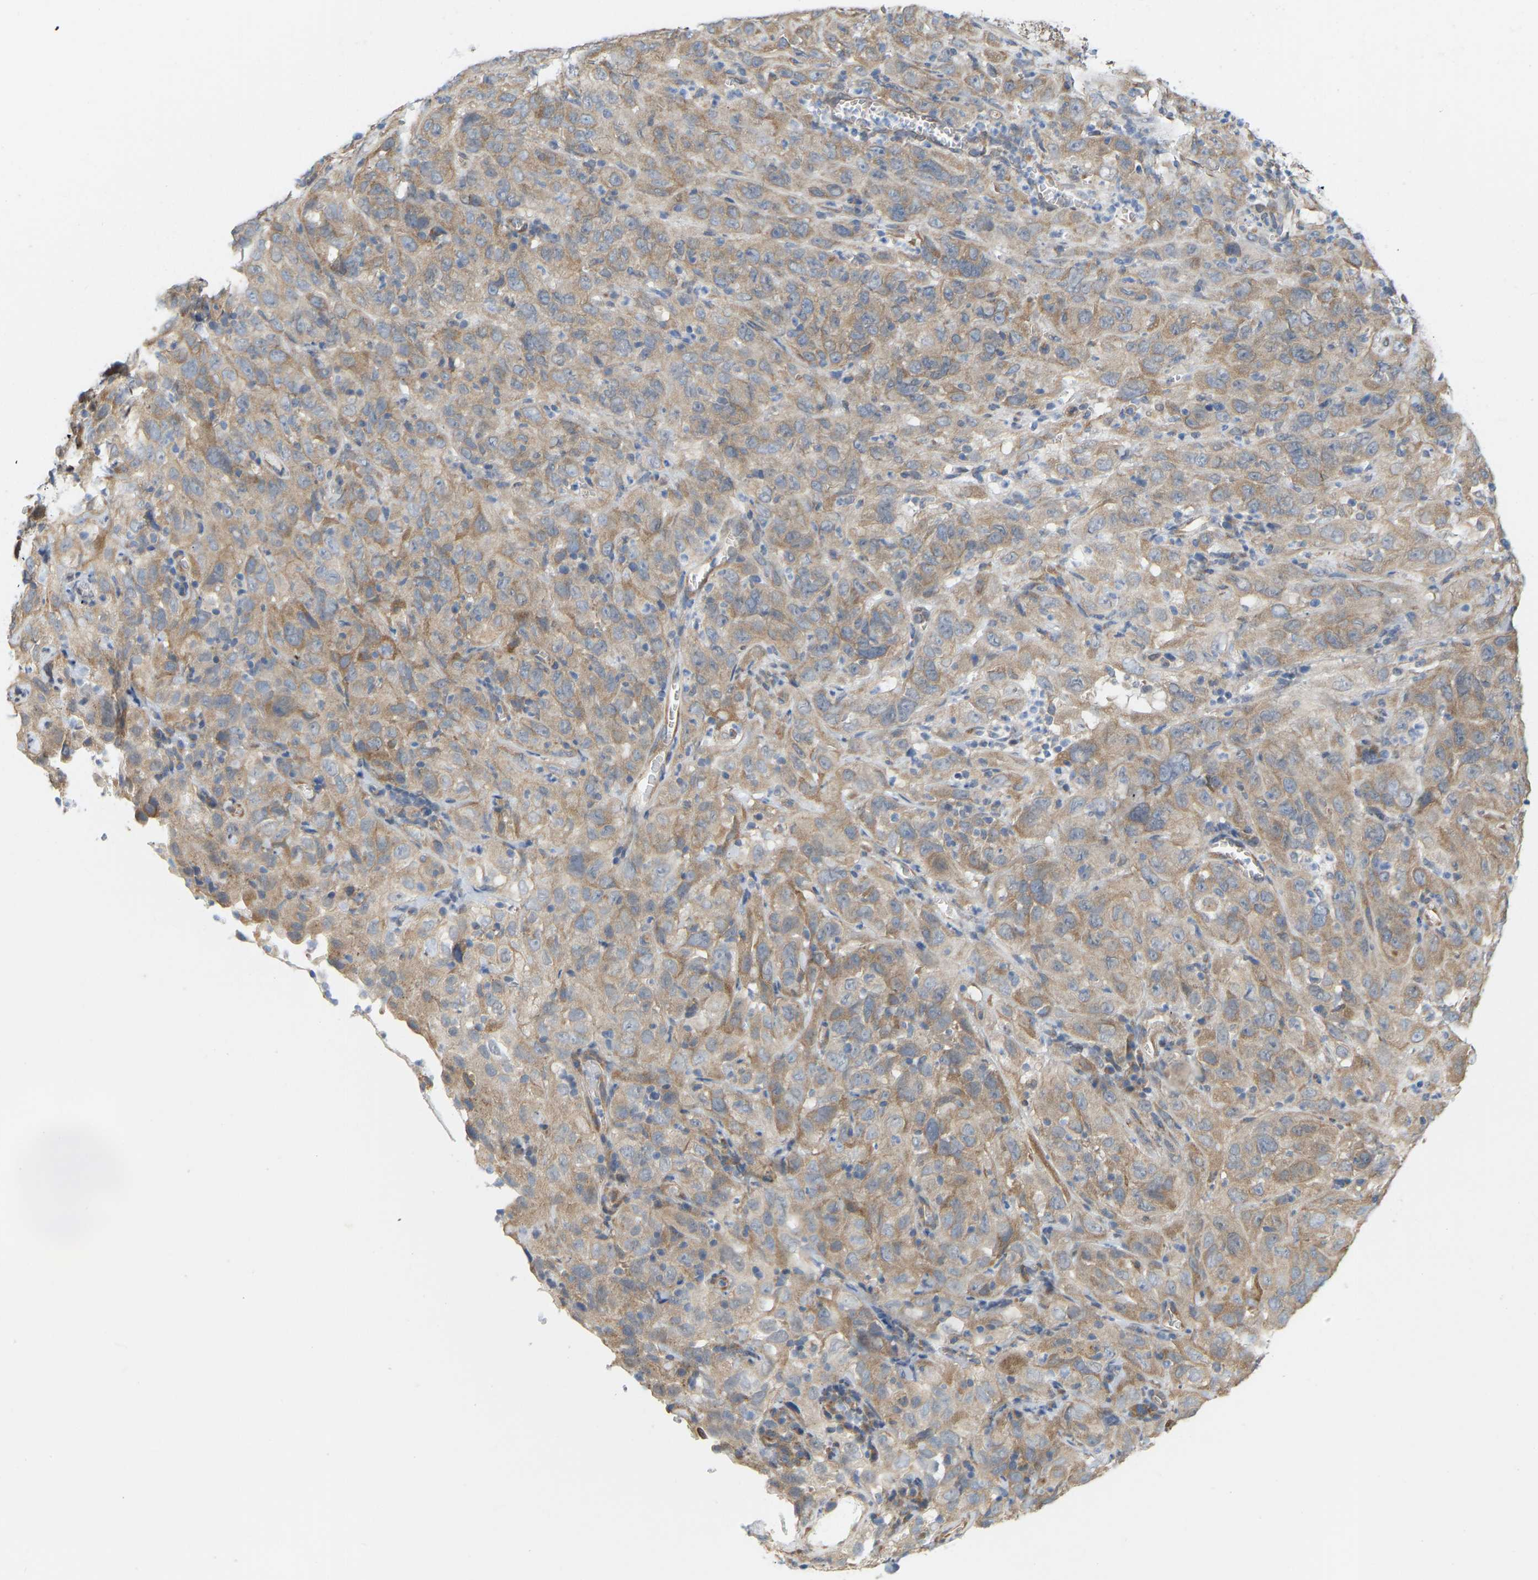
{"staining": {"intensity": "weak", "quantity": ">75%", "location": "cytoplasmic/membranous"}, "tissue": "cervical cancer", "cell_type": "Tumor cells", "image_type": "cancer", "snomed": [{"axis": "morphology", "description": "Squamous cell carcinoma, NOS"}, {"axis": "topography", "description": "Cervix"}], "caption": "The immunohistochemical stain labels weak cytoplasmic/membranous staining in tumor cells of cervical squamous cell carcinoma tissue. (DAB = brown stain, brightfield microscopy at high magnification).", "gene": "BEND3", "patient": {"sex": "female", "age": 32}}